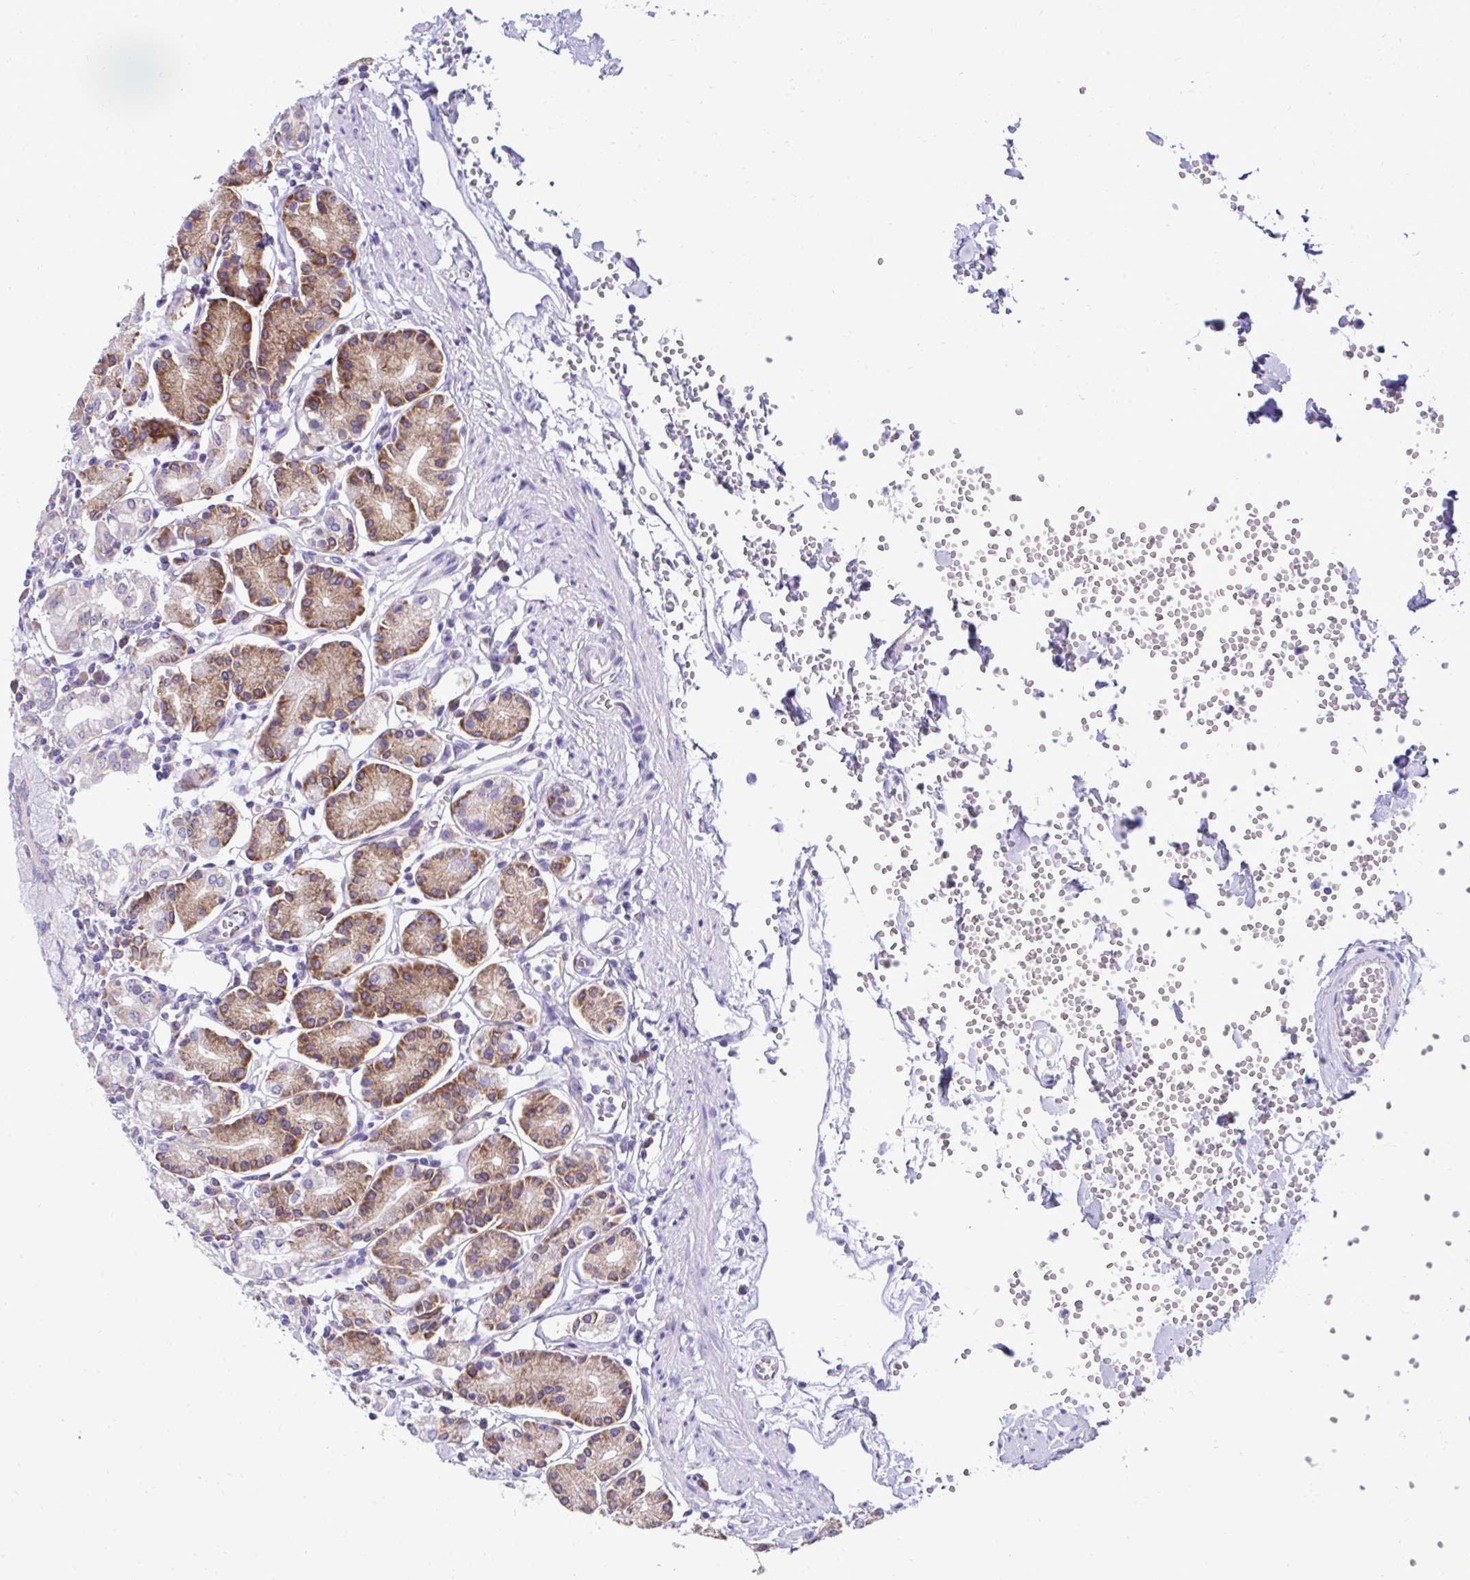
{"staining": {"intensity": "moderate", "quantity": "25%-75%", "location": "cytoplasmic/membranous"}, "tissue": "stomach", "cell_type": "Glandular cells", "image_type": "normal", "snomed": [{"axis": "morphology", "description": "Normal tissue, NOS"}, {"axis": "topography", "description": "Stomach"}], "caption": "Protein expression analysis of unremarkable stomach reveals moderate cytoplasmic/membranous staining in about 25%-75% of glandular cells.", "gene": "RPL7", "patient": {"sex": "female", "age": 62}}